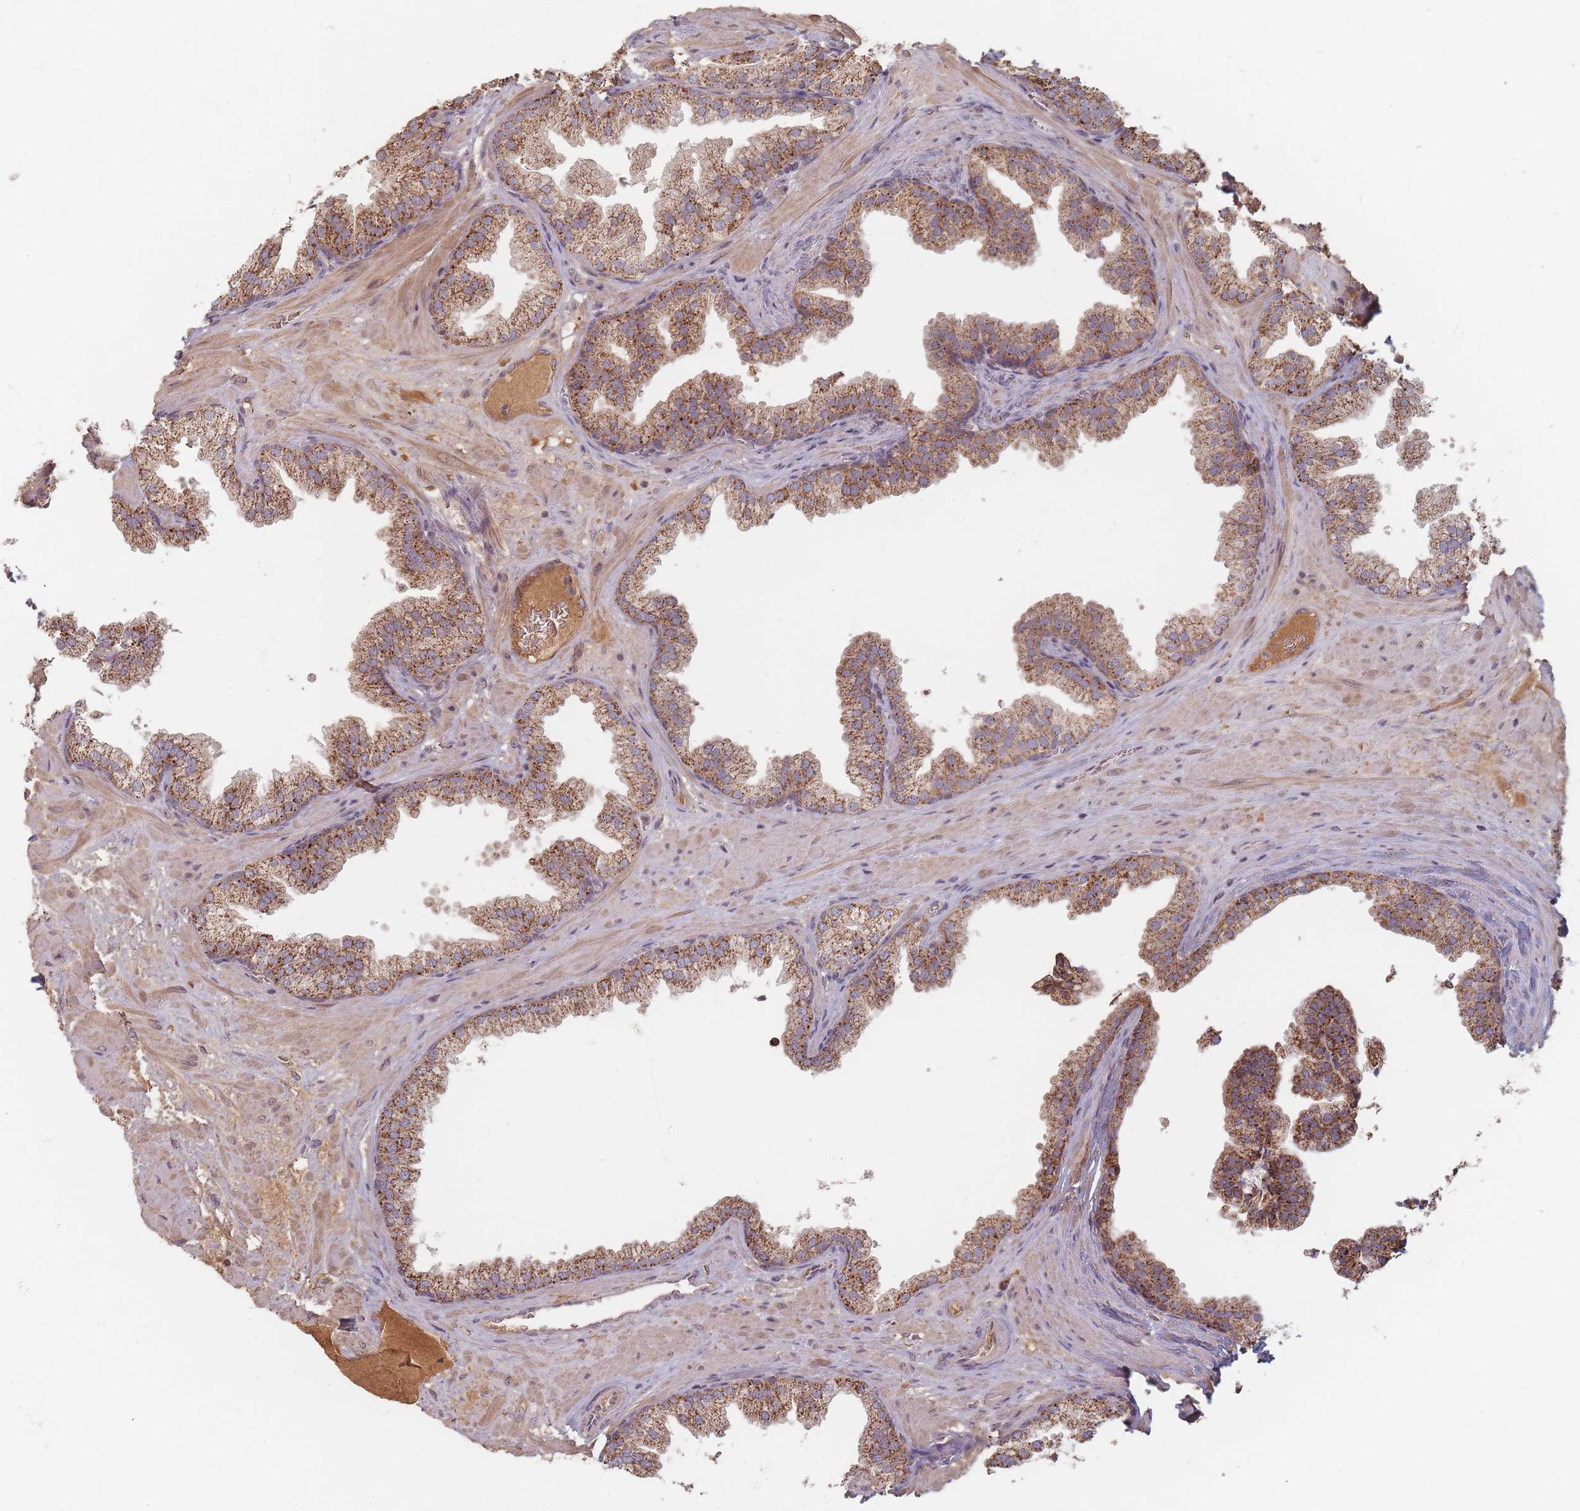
{"staining": {"intensity": "strong", "quantity": "25%-75%", "location": "cytoplasmic/membranous"}, "tissue": "prostate", "cell_type": "Glandular cells", "image_type": "normal", "snomed": [{"axis": "morphology", "description": "Normal tissue, NOS"}, {"axis": "topography", "description": "Prostate"}], "caption": "High-magnification brightfield microscopy of unremarkable prostate stained with DAB (brown) and counterstained with hematoxylin (blue). glandular cells exhibit strong cytoplasmic/membranous positivity is identified in about25%-75% of cells.", "gene": "OR2M4", "patient": {"sex": "male", "age": 37}}